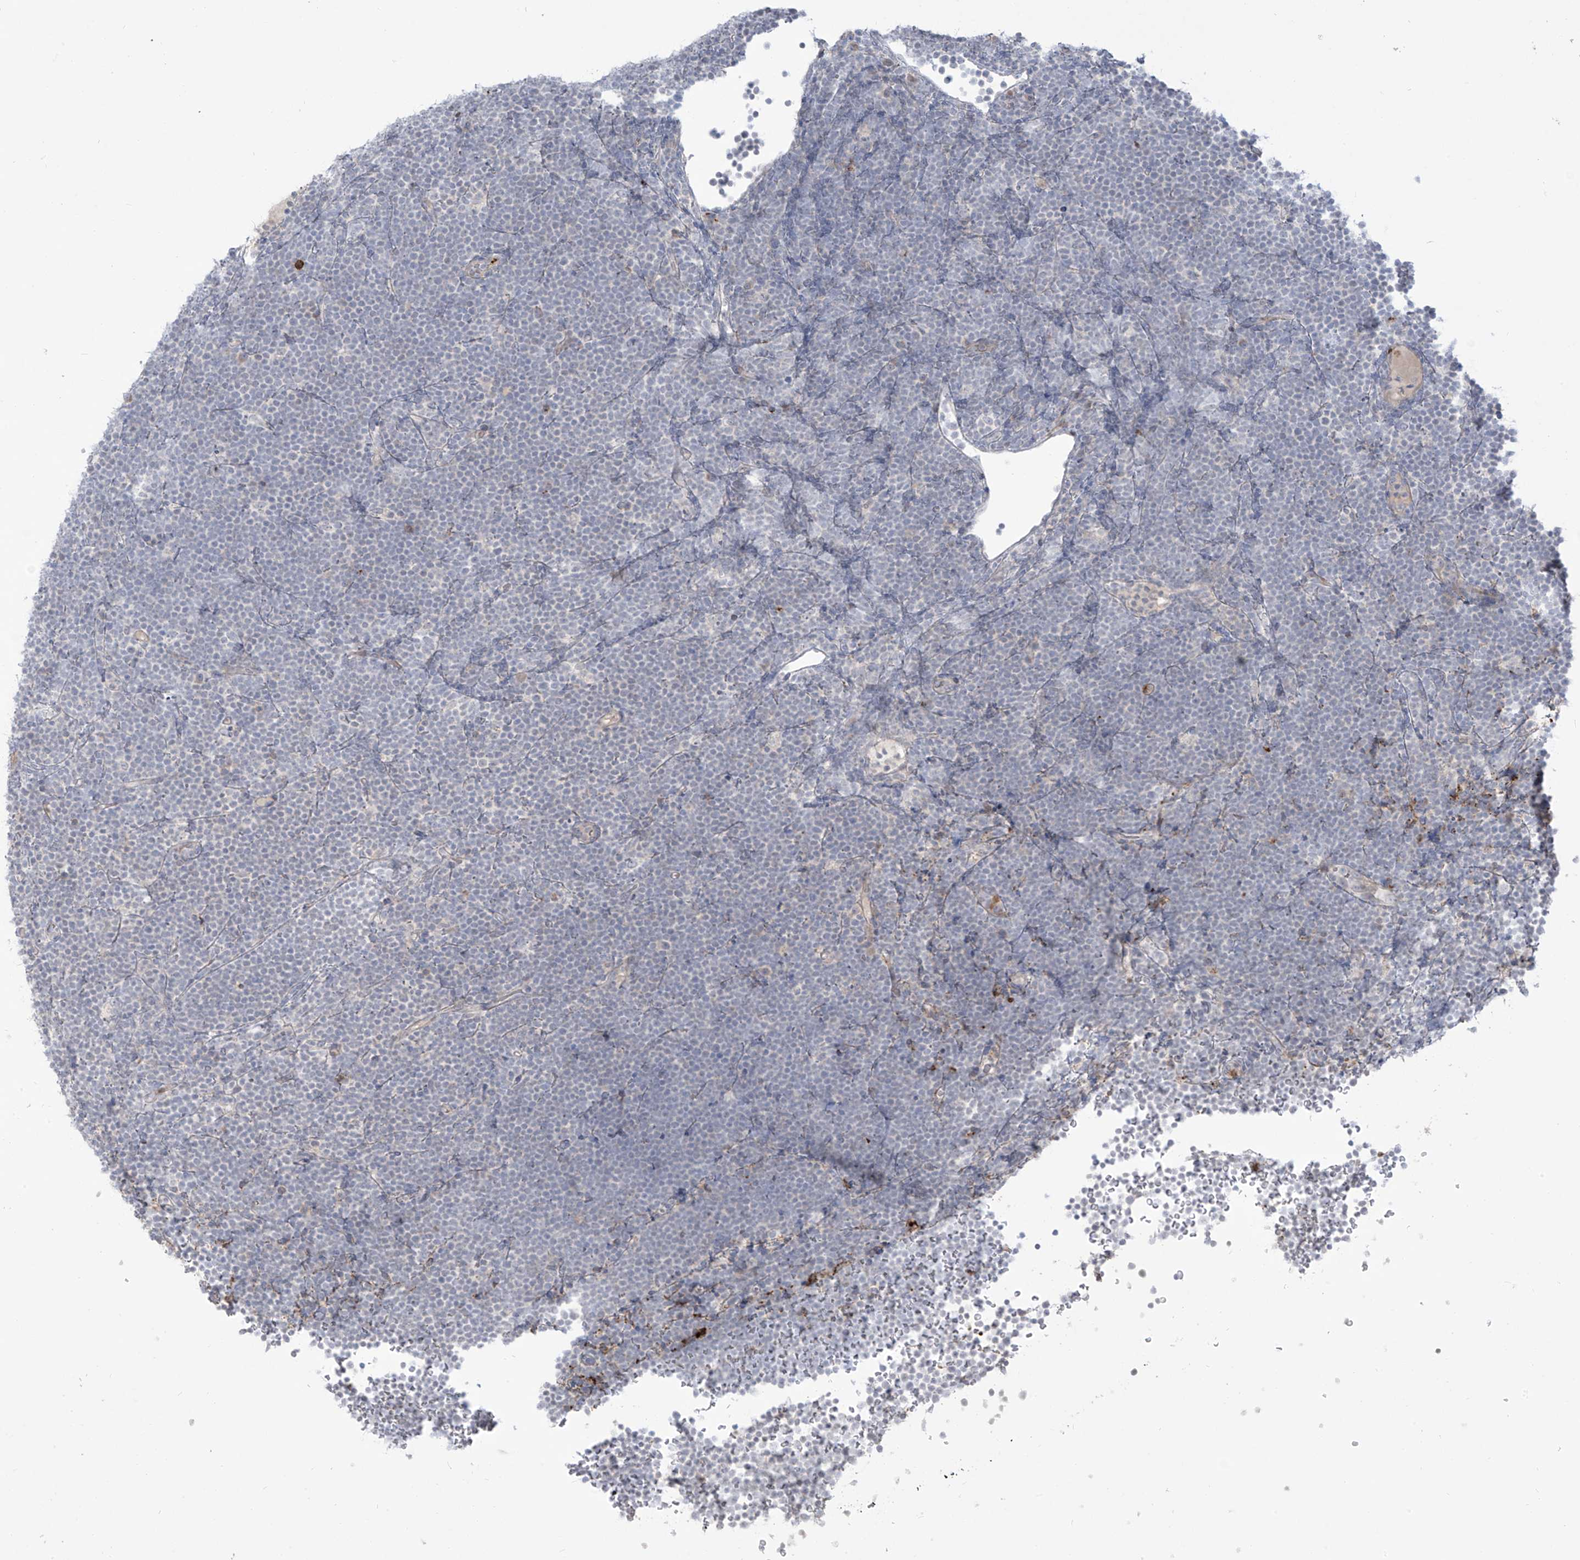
{"staining": {"intensity": "negative", "quantity": "none", "location": "none"}, "tissue": "lymphoma", "cell_type": "Tumor cells", "image_type": "cancer", "snomed": [{"axis": "morphology", "description": "Malignant lymphoma, non-Hodgkin's type, High grade"}, {"axis": "topography", "description": "Lymph node"}], "caption": "Malignant lymphoma, non-Hodgkin's type (high-grade) was stained to show a protein in brown. There is no significant expression in tumor cells.", "gene": "NOTO", "patient": {"sex": "male", "age": 13}}